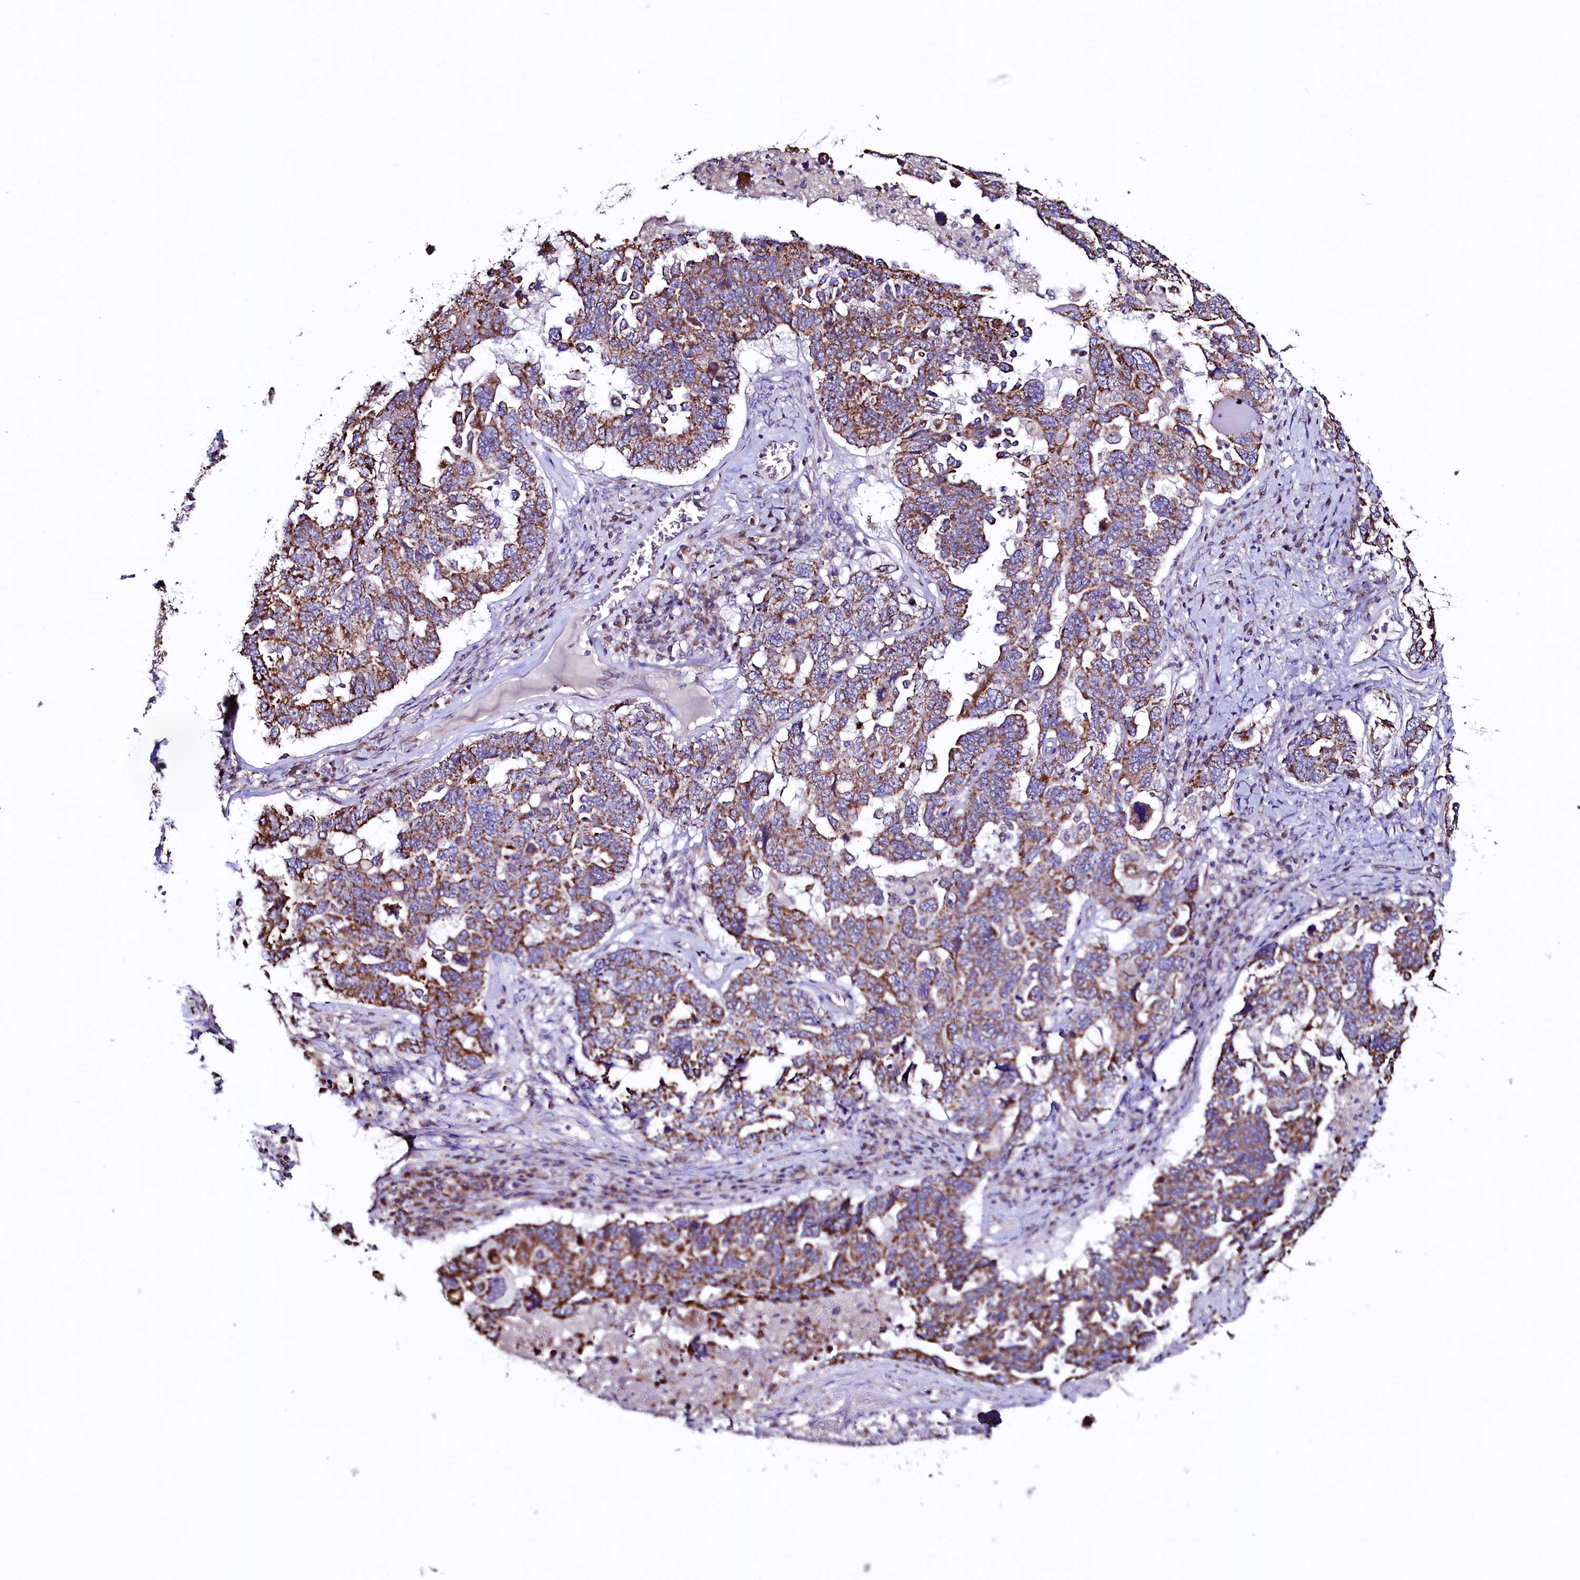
{"staining": {"intensity": "moderate", "quantity": ">75%", "location": "cytoplasmic/membranous"}, "tissue": "ovarian cancer", "cell_type": "Tumor cells", "image_type": "cancer", "snomed": [{"axis": "morphology", "description": "Carcinoma, endometroid"}, {"axis": "topography", "description": "Ovary"}], "caption": "This is a histology image of immunohistochemistry (IHC) staining of ovarian cancer, which shows moderate staining in the cytoplasmic/membranous of tumor cells.", "gene": "STARD5", "patient": {"sex": "female", "age": 62}}